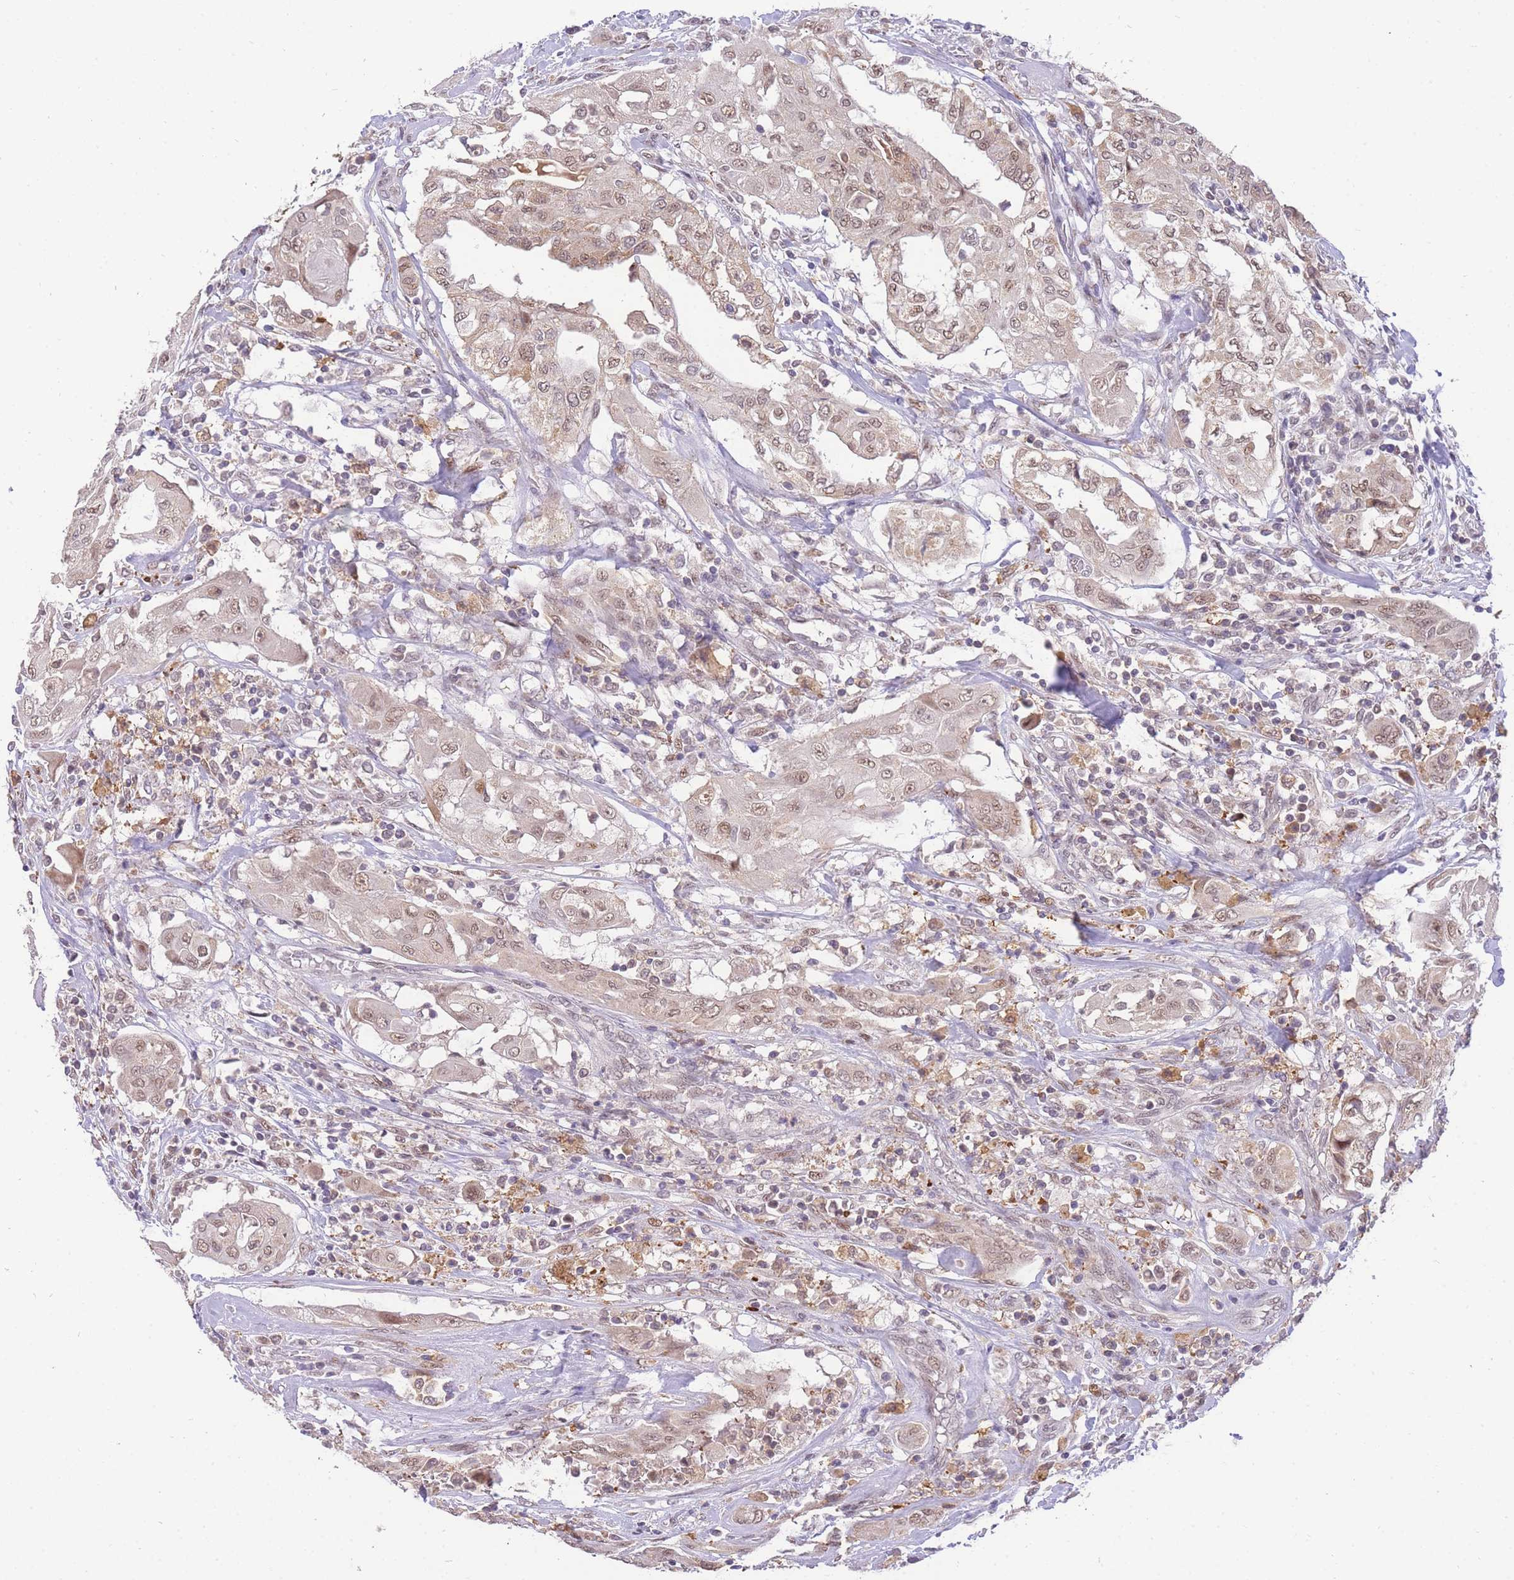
{"staining": {"intensity": "moderate", "quantity": ">75%", "location": "nuclear"}, "tissue": "thyroid cancer", "cell_type": "Tumor cells", "image_type": "cancer", "snomed": [{"axis": "morphology", "description": "Papillary adenocarcinoma, NOS"}, {"axis": "topography", "description": "Thyroid gland"}], "caption": "A micrograph showing moderate nuclear expression in about >75% of tumor cells in papillary adenocarcinoma (thyroid), as visualized by brown immunohistochemical staining.", "gene": "PUS10", "patient": {"sex": "female", "age": 59}}